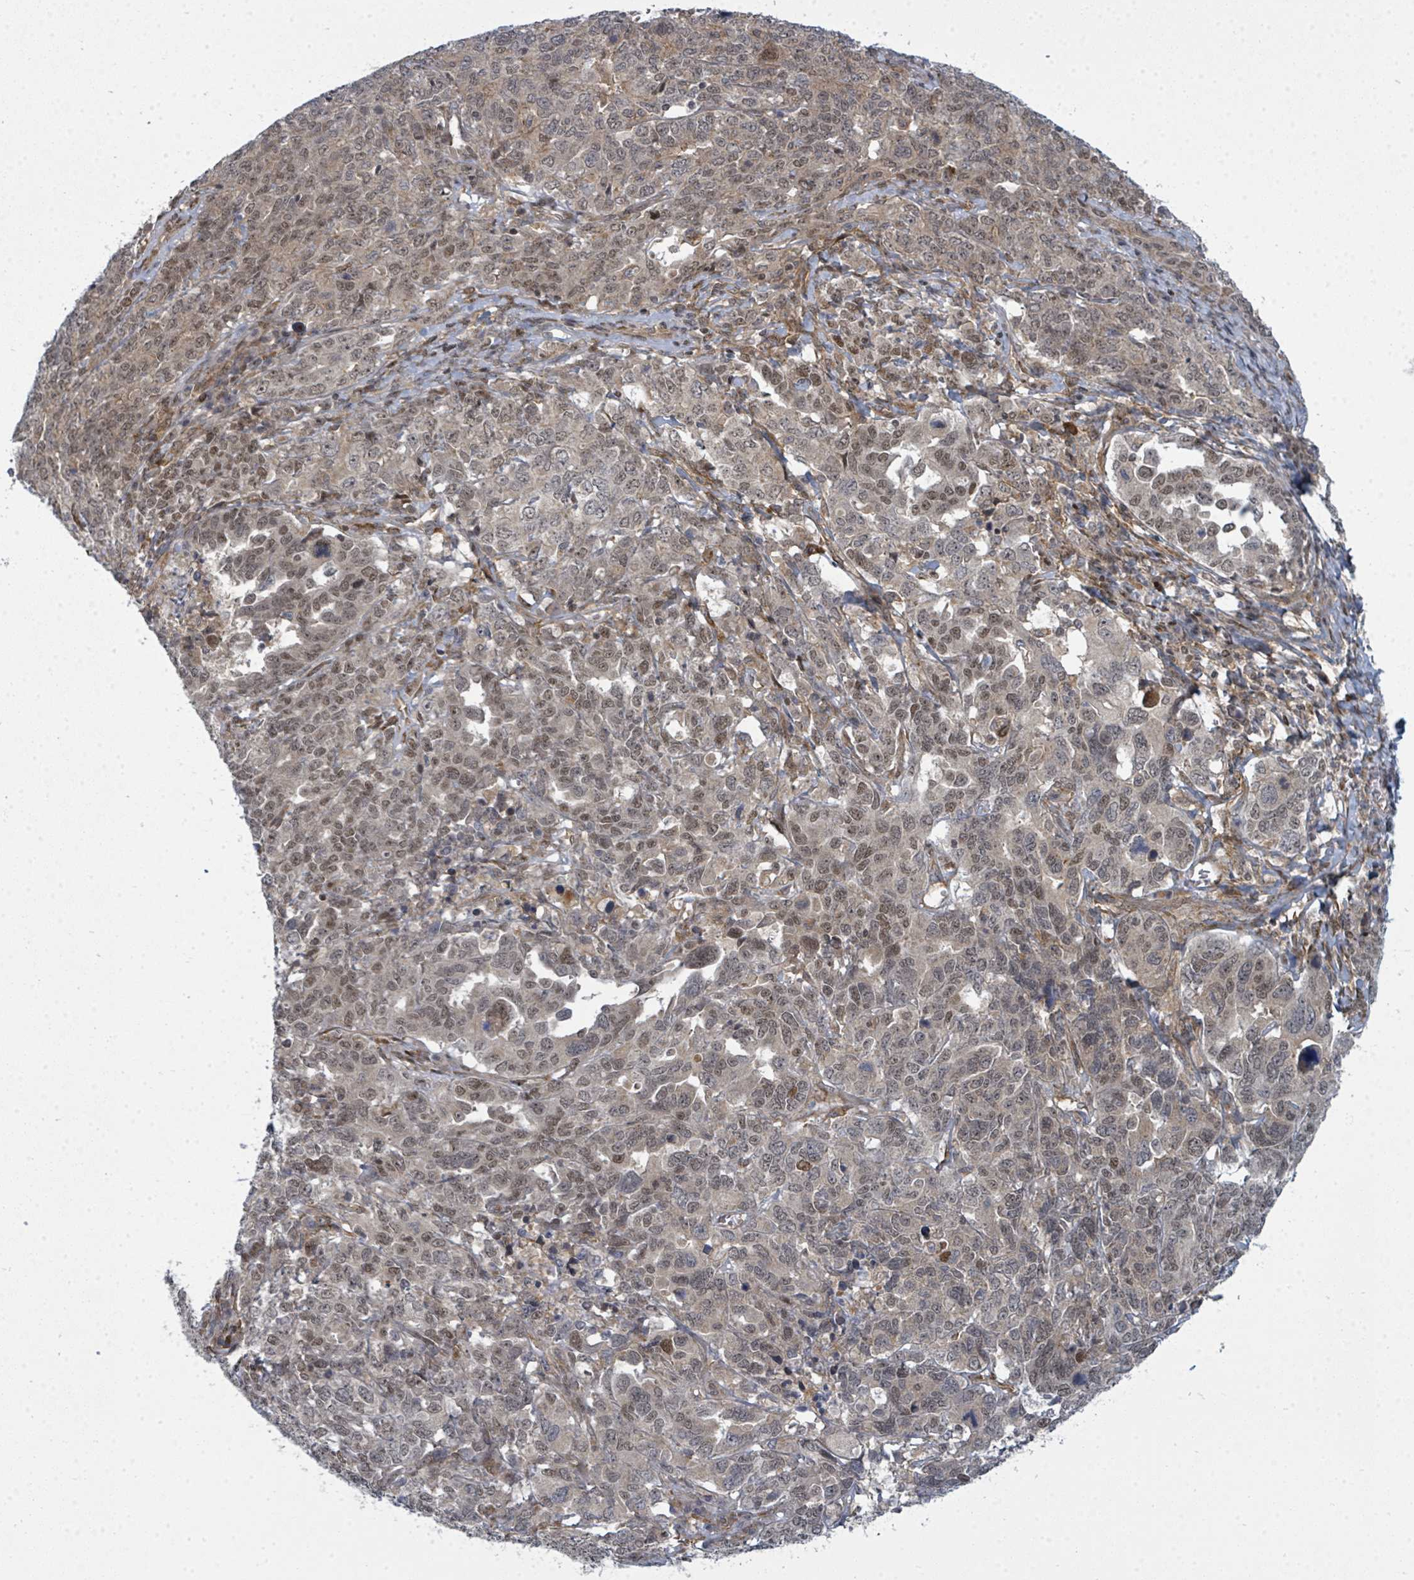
{"staining": {"intensity": "moderate", "quantity": ">75%", "location": "nuclear"}, "tissue": "ovarian cancer", "cell_type": "Tumor cells", "image_type": "cancer", "snomed": [{"axis": "morphology", "description": "Carcinoma, endometroid"}, {"axis": "topography", "description": "Ovary"}], "caption": "This histopathology image demonstrates immunohistochemistry staining of human endometroid carcinoma (ovarian), with medium moderate nuclear positivity in about >75% of tumor cells.", "gene": "PSMG2", "patient": {"sex": "female", "age": 62}}